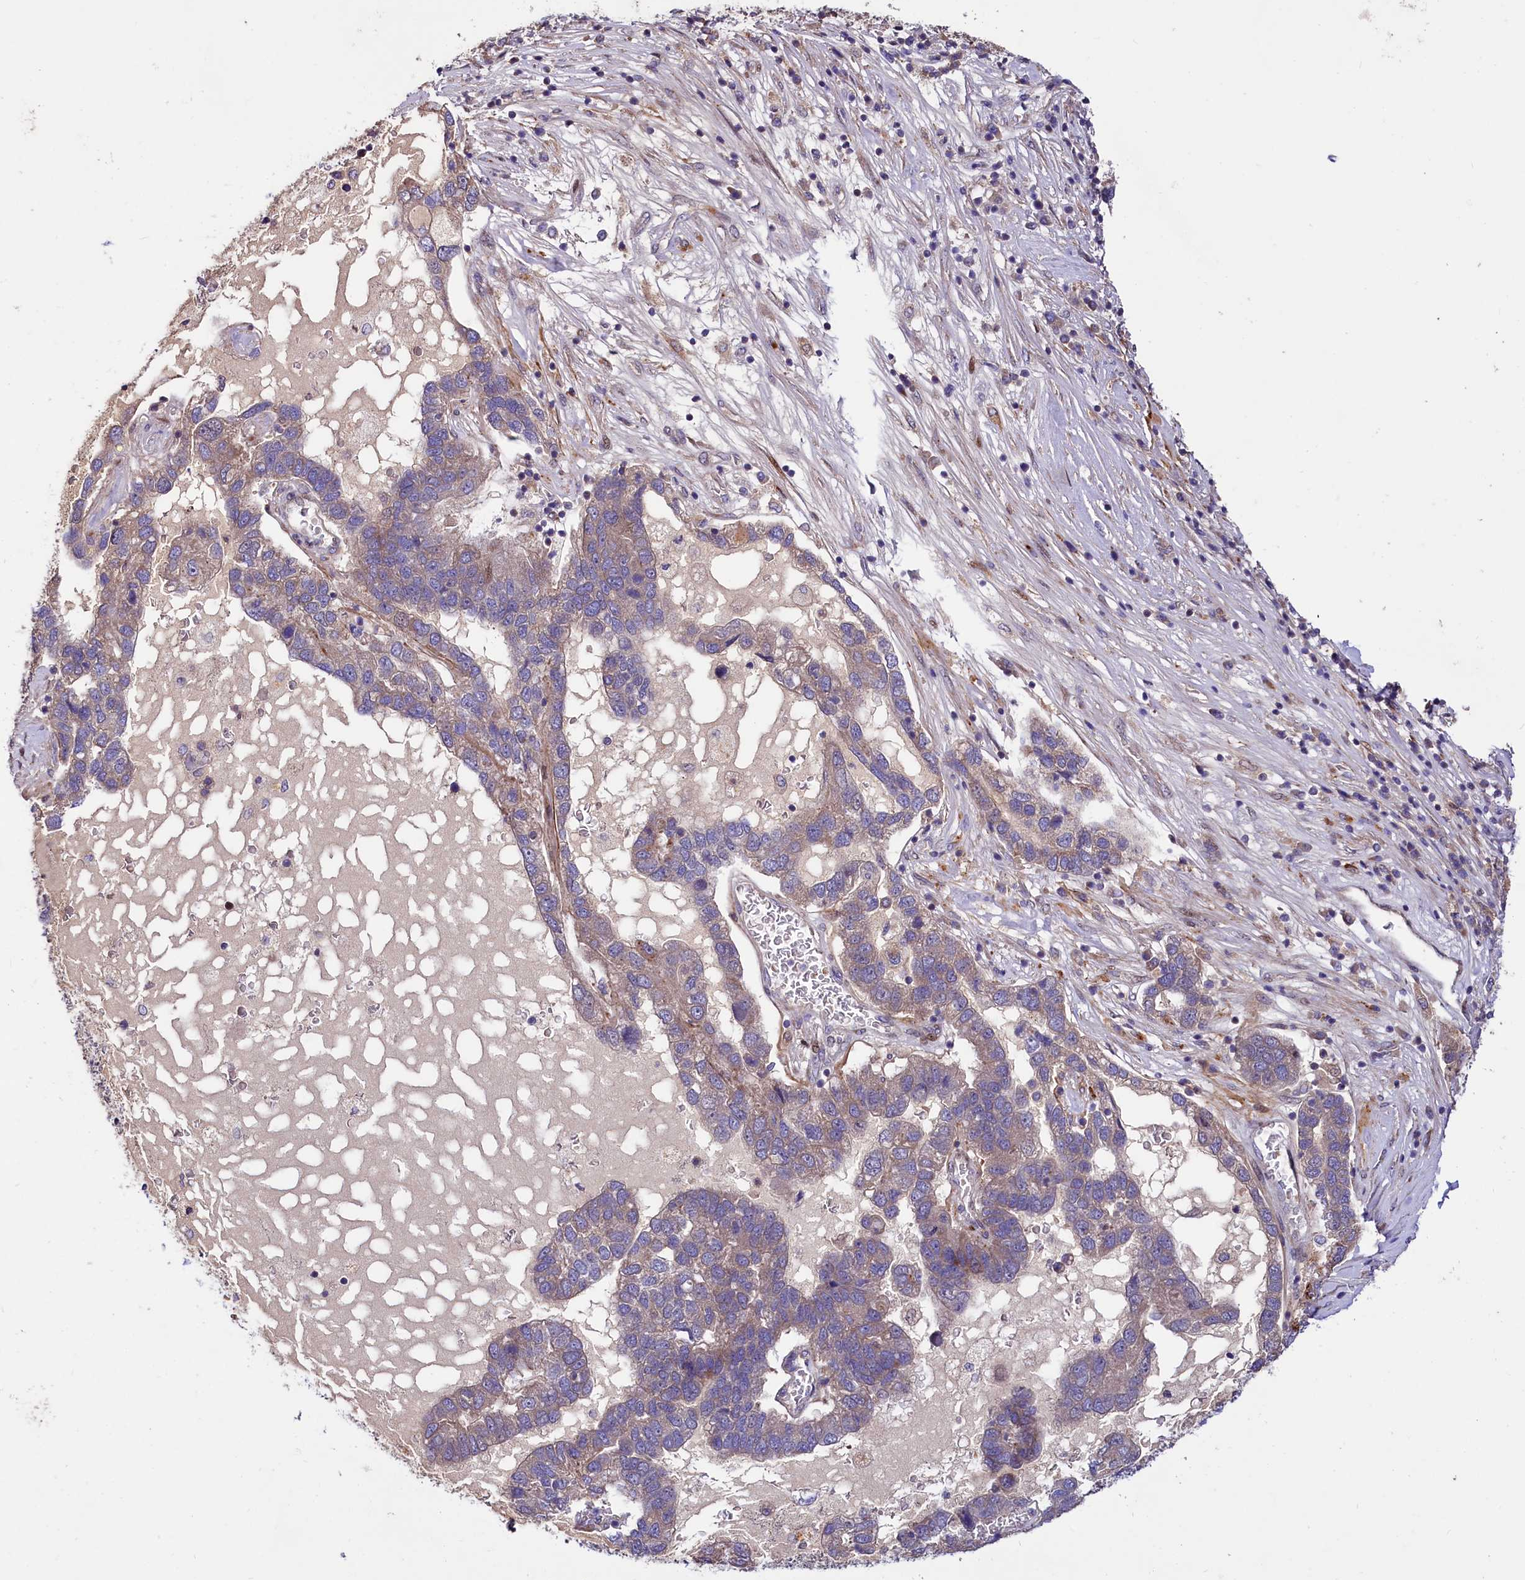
{"staining": {"intensity": "weak", "quantity": "25%-75%", "location": "cytoplasmic/membranous"}, "tissue": "pancreatic cancer", "cell_type": "Tumor cells", "image_type": "cancer", "snomed": [{"axis": "morphology", "description": "Adenocarcinoma, NOS"}, {"axis": "topography", "description": "Pancreas"}], "caption": "Pancreatic adenocarcinoma tissue displays weak cytoplasmic/membranous expression in about 25%-75% of tumor cells, visualized by immunohistochemistry.", "gene": "PDZRN3", "patient": {"sex": "female", "age": 61}}